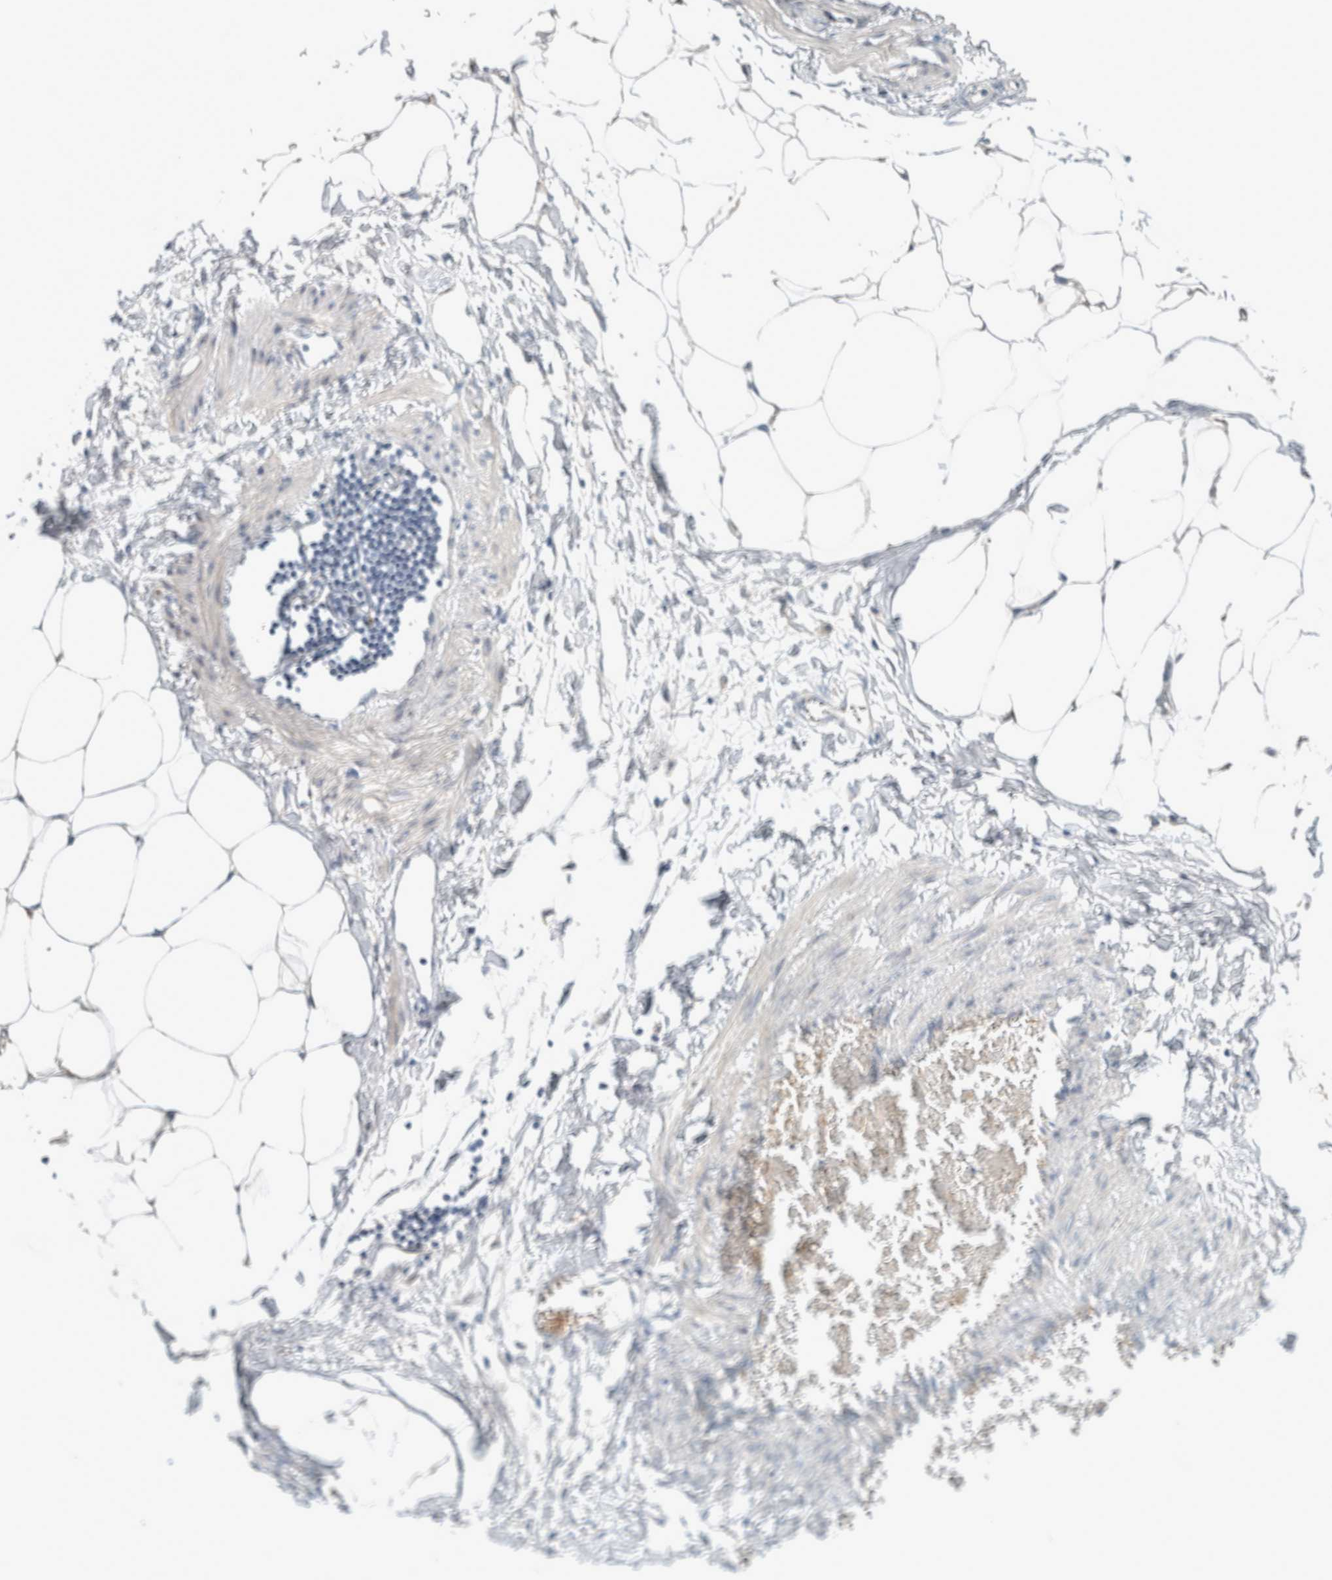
{"staining": {"intensity": "negative", "quantity": "none", "location": "none"}, "tissue": "adipose tissue", "cell_type": "Adipocytes", "image_type": "normal", "snomed": [{"axis": "morphology", "description": "Normal tissue, NOS"}, {"axis": "morphology", "description": "Adenocarcinoma, NOS"}, {"axis": "topography", "description": "Colon"}, {"axis": "topography", "description": "Peripheral nerve tissue"}], "caption": "Immunohistochemistry (IHC) of benign human adipose tissue displays no staining in adipocytes. (DAB (3,3'-diaminobenzidine) immunohistochemistry (IHC), high magnification).", "gene": "CRAT", "patient": {"sex": "male", "age": 14}}